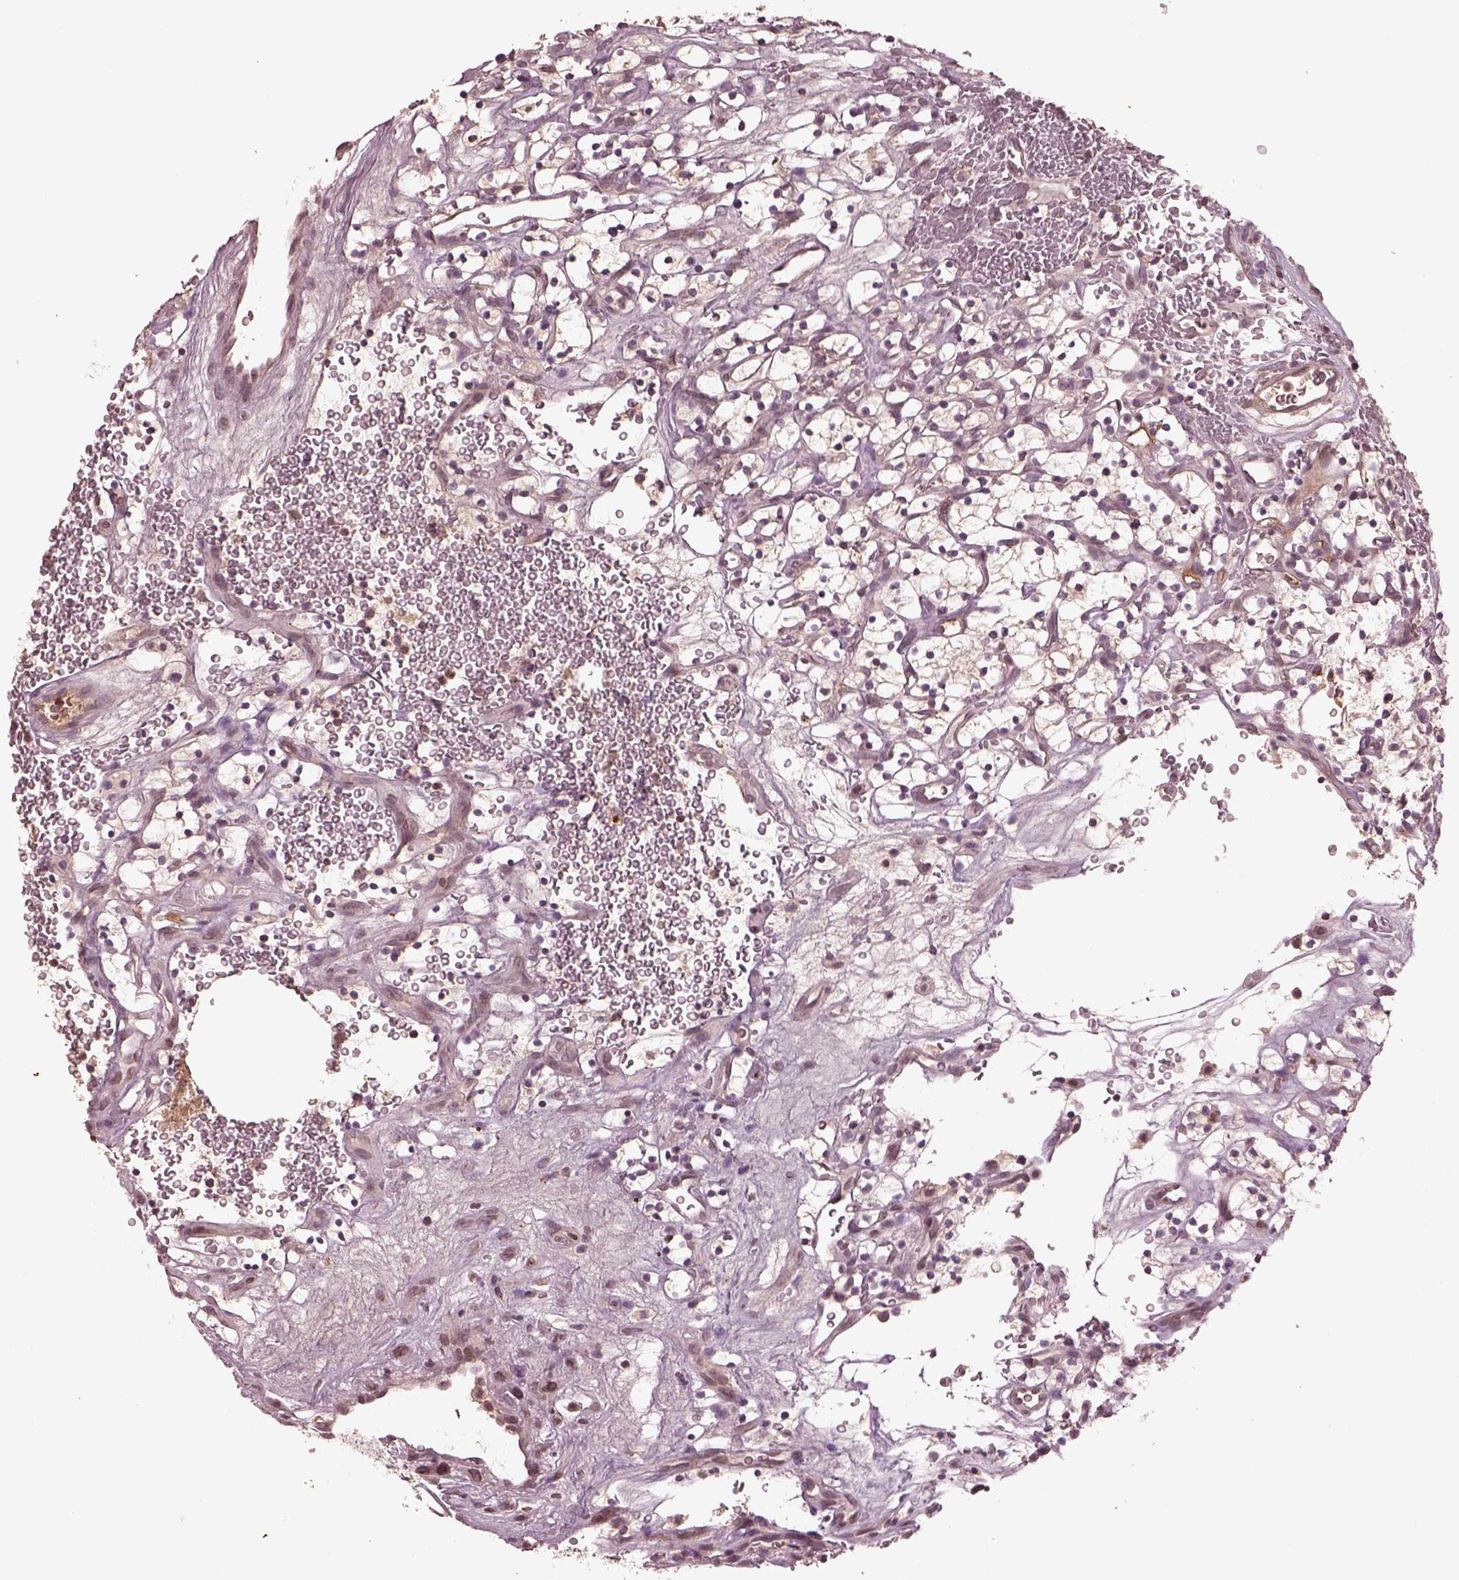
{"staining": {"intensity": "negative", "quantity": "none", "location": "none"}, "tissue": "renal cancer", "cell_type": "Tumor cells", "image_type": "cancer", "snomed": [{"axis": "morphology", "description": "Adenocarcinoma, NOS"}, {"axis": "topography", "description": "Kidney"}], "caption": "Renal cancer was stained to show a protein in brown. There is no significant positivity in tumor cells.", "gene": "PTX4", "patient": {"sex": "female", "age": 64}}